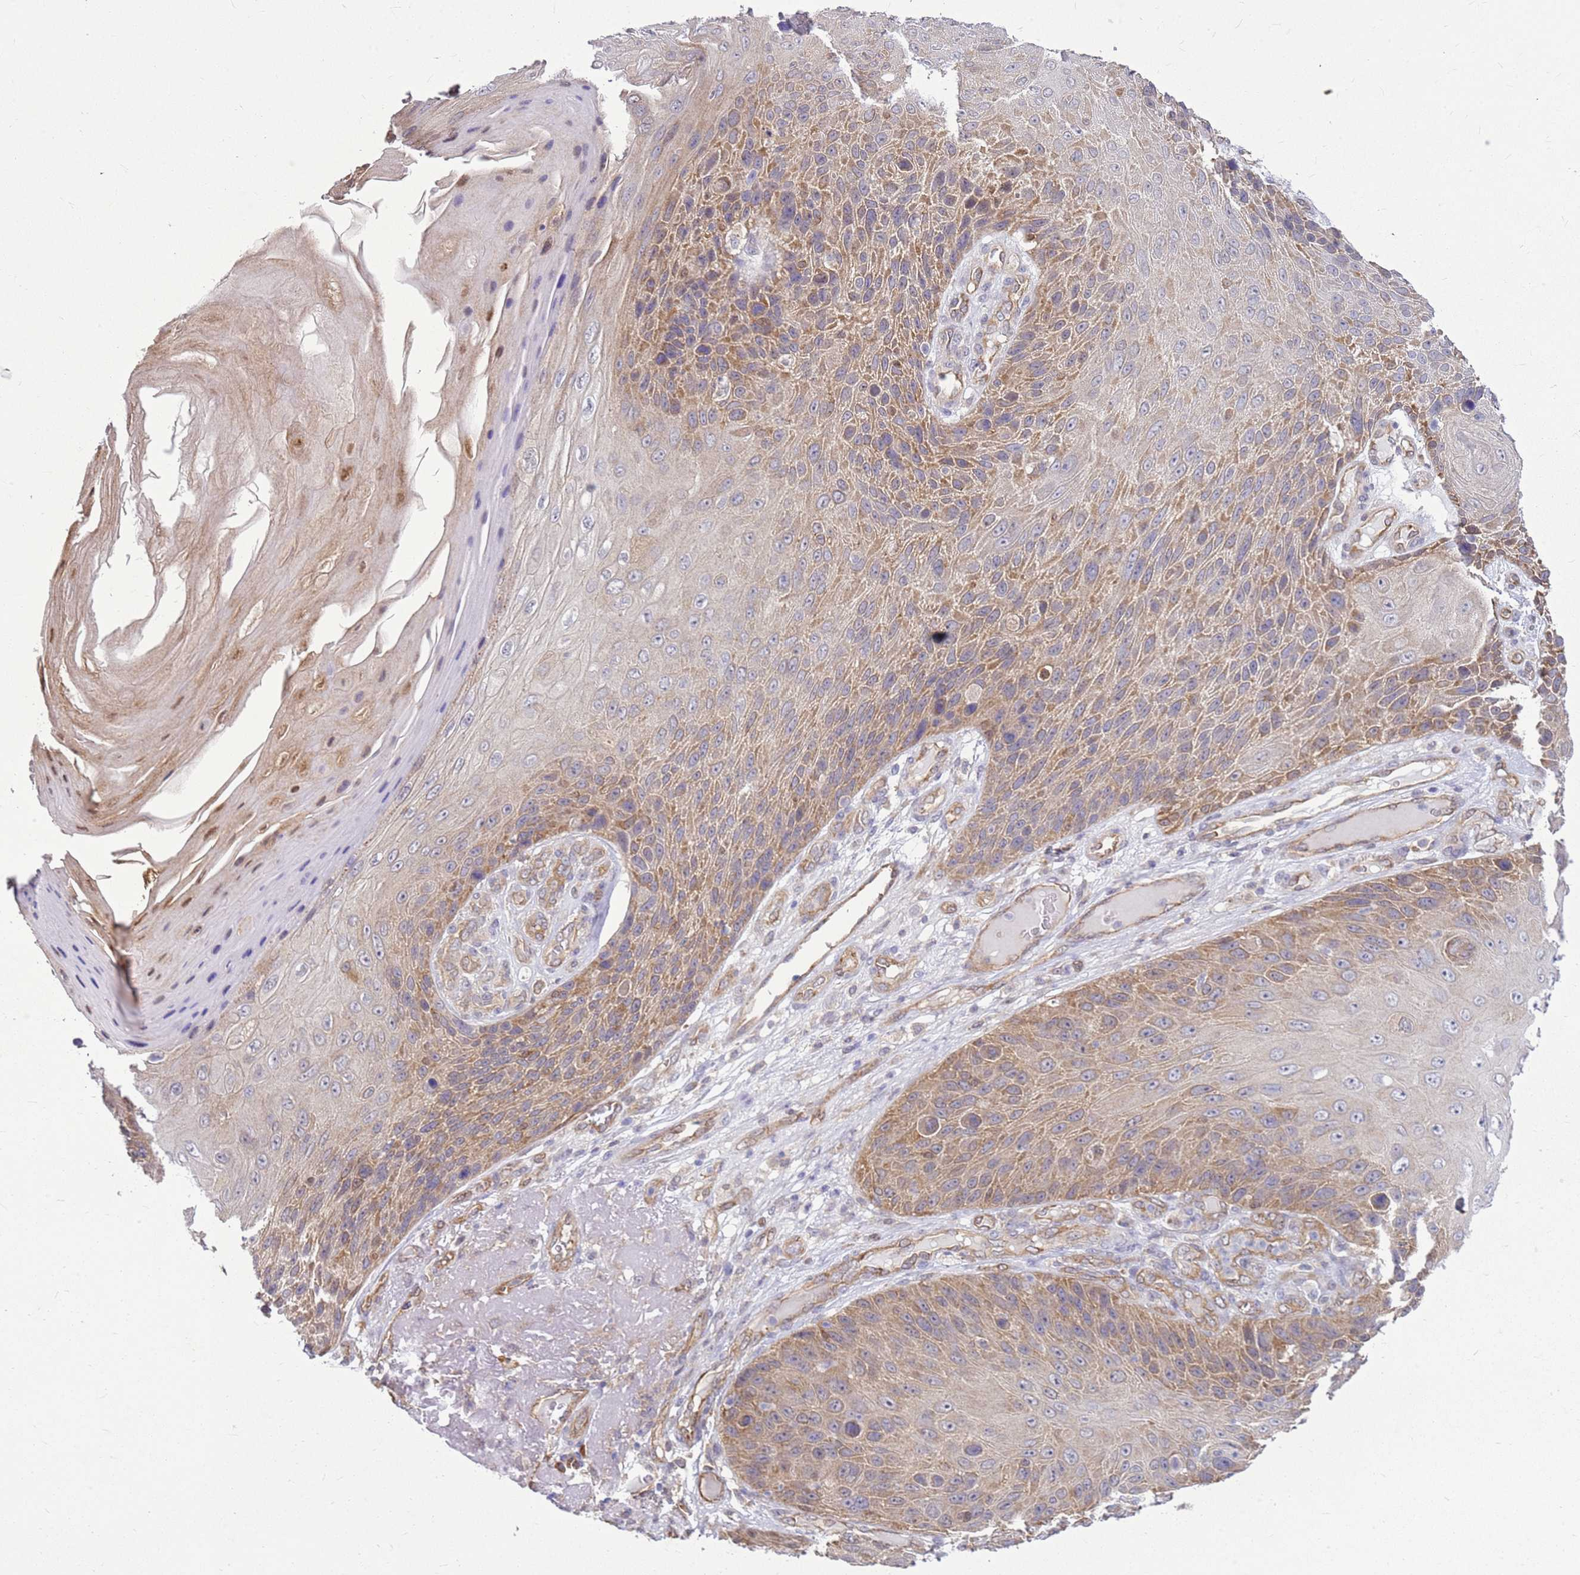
{"staining": {"intensity": "moderate", "quantity": "25%-75%", "location": "cytoplasmic/membranous"}, "tissue": "skin cancer", "cell_type": "Tumor cells", "image_type": "cancer", "snomed": [{"axis": "morphology", "description": "Squamous cell carcinoma, NOS"}, {"axis": "topography", "description": "Skin"}], "caption": "Protein expression analysis of squamous cell carcinoma (skin) reveals moderate cytoplasmic/membranous expression in approximately 25%-75% of tumor cells. (Brightfield microscopy of DAB IHC at high magnification).", "gene": "YWHAE", "patient": {"sex": "female", "age": 88}}